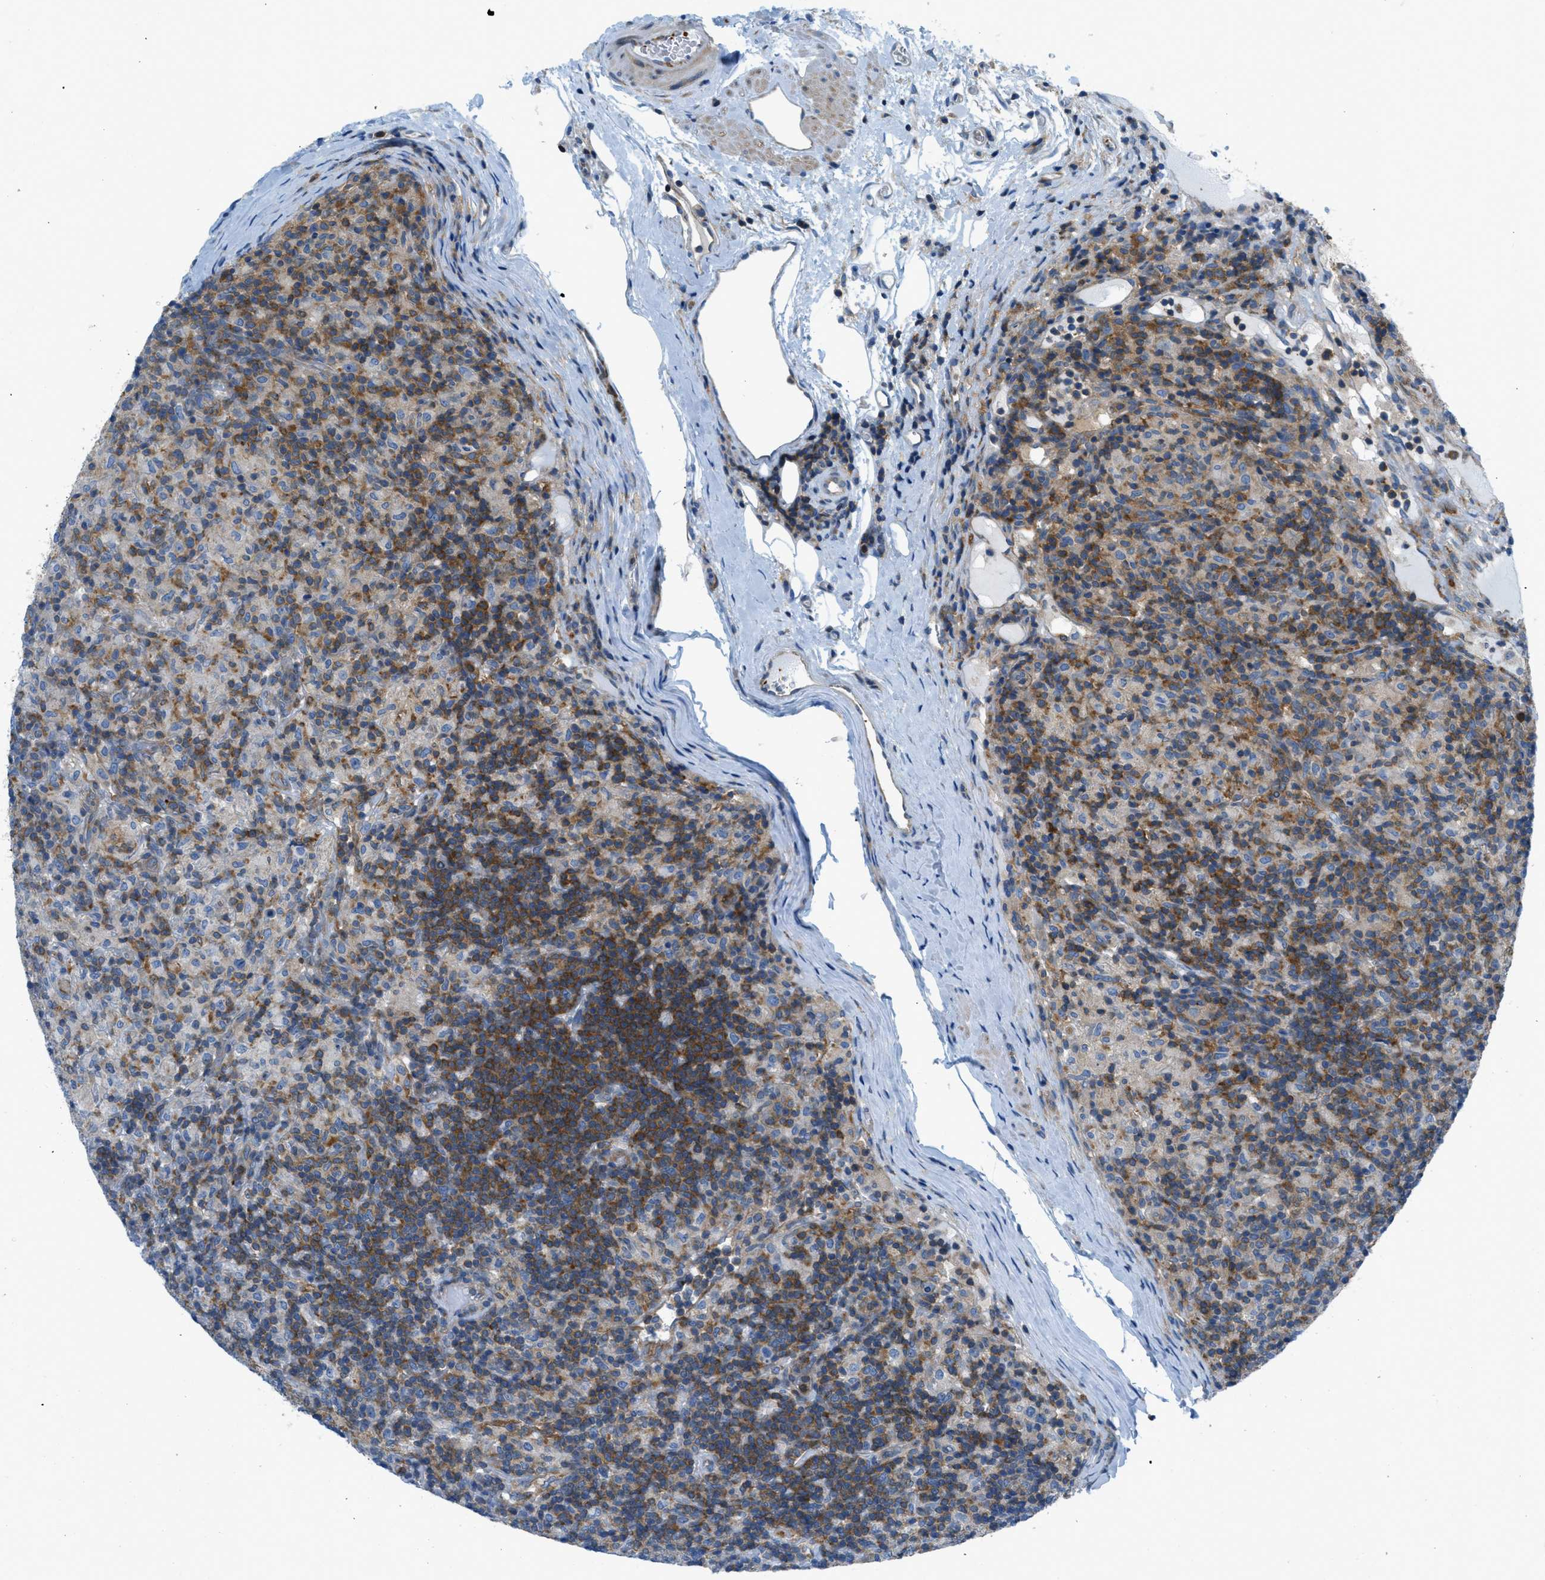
{"staining": {"intensity": "negative", "quantity": "none", "location": "none"}, "tissue": "lymphoma", "cell_type": "Tumor cells", "image_type": "cancer", "snomed": [{"axis": "morphology", "description": "Hodgkin's disease, NOS"}, {"axis": "topography", "description": "Lymph node"}], "caption": "Immunohistochemical staining of human Hodgkin's disease demonstrates no significant staining in tumor cells.", "gene": "MAPRE2", "patient": {"sex": "male", "age": 70}}